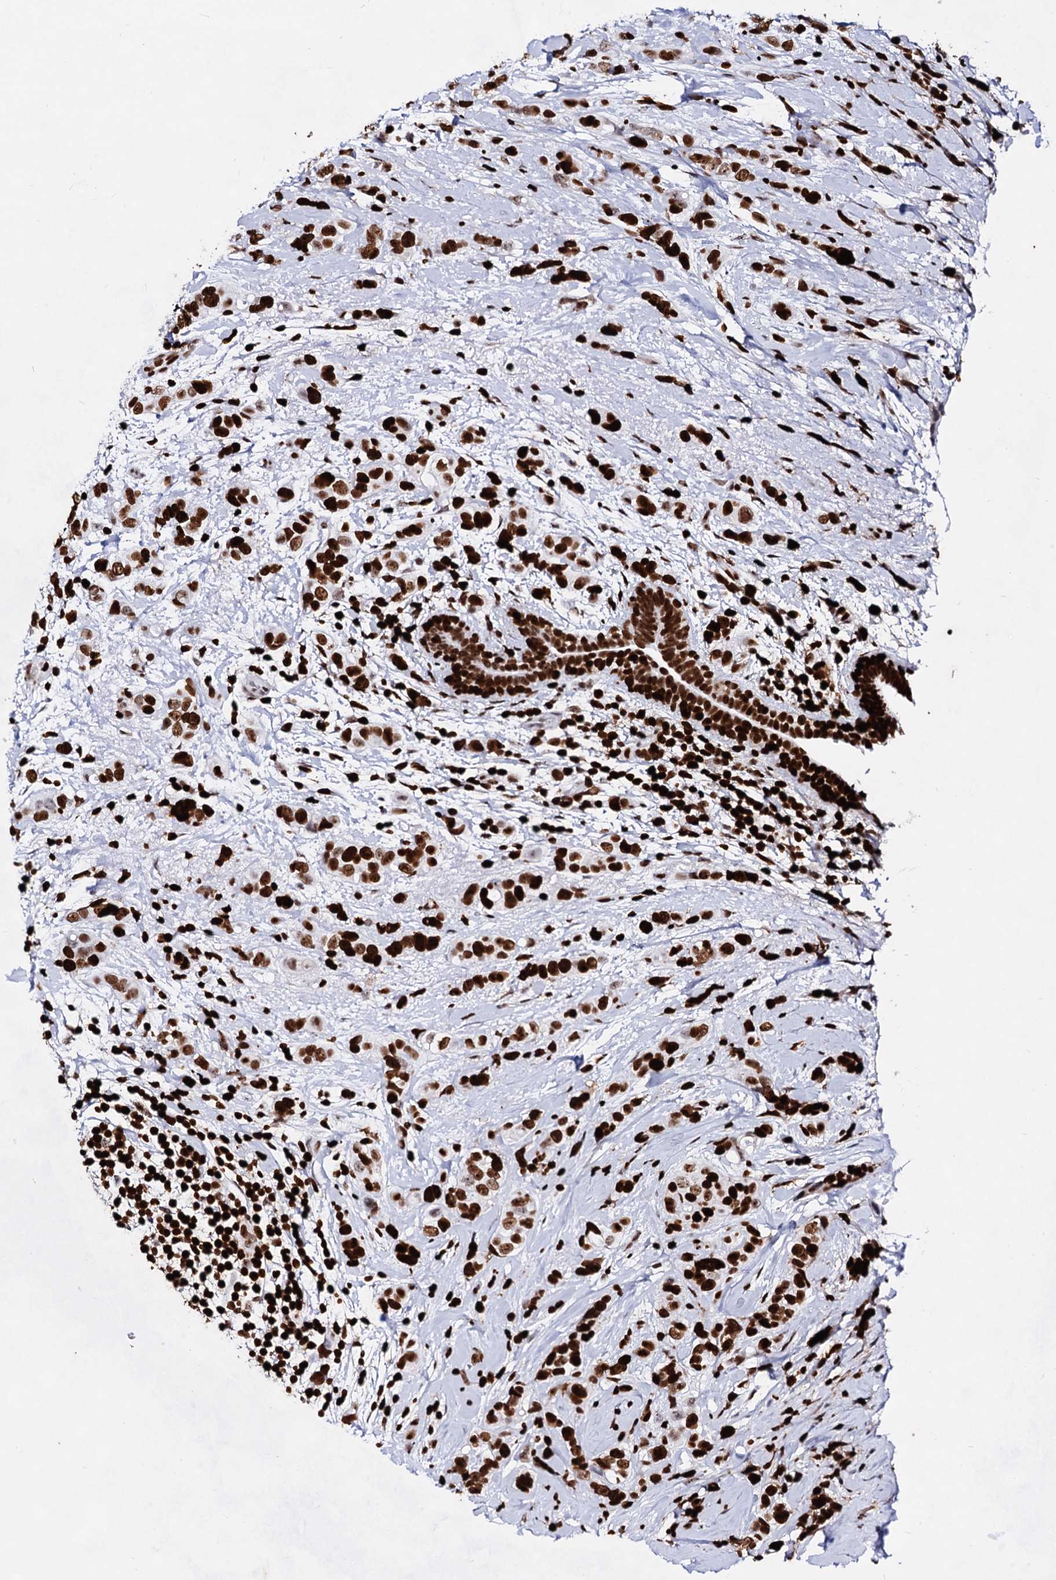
{"staining": {"intensity": "strong", "quantity": ">75%", "location": "nuclear"}, "tissue": "breast cancer", "cell_type": "Tumor cells", "image_type": "cancer", "snomed": [{"axis": "morphology", "description": "Lobular carcinoma"}, {"axis": "topography", "description": "Breast"}], "caption": "Lobular carcinoma (breast) stained with DAB (3,3'-diaminobenzidine) immunohistochemistry (IHC) exhibits high levels of strong nuclear positivity in approximately >75% of tumor cells.", "gene": "HMGB2", "patient": {"sex": "female", "age": 51}}